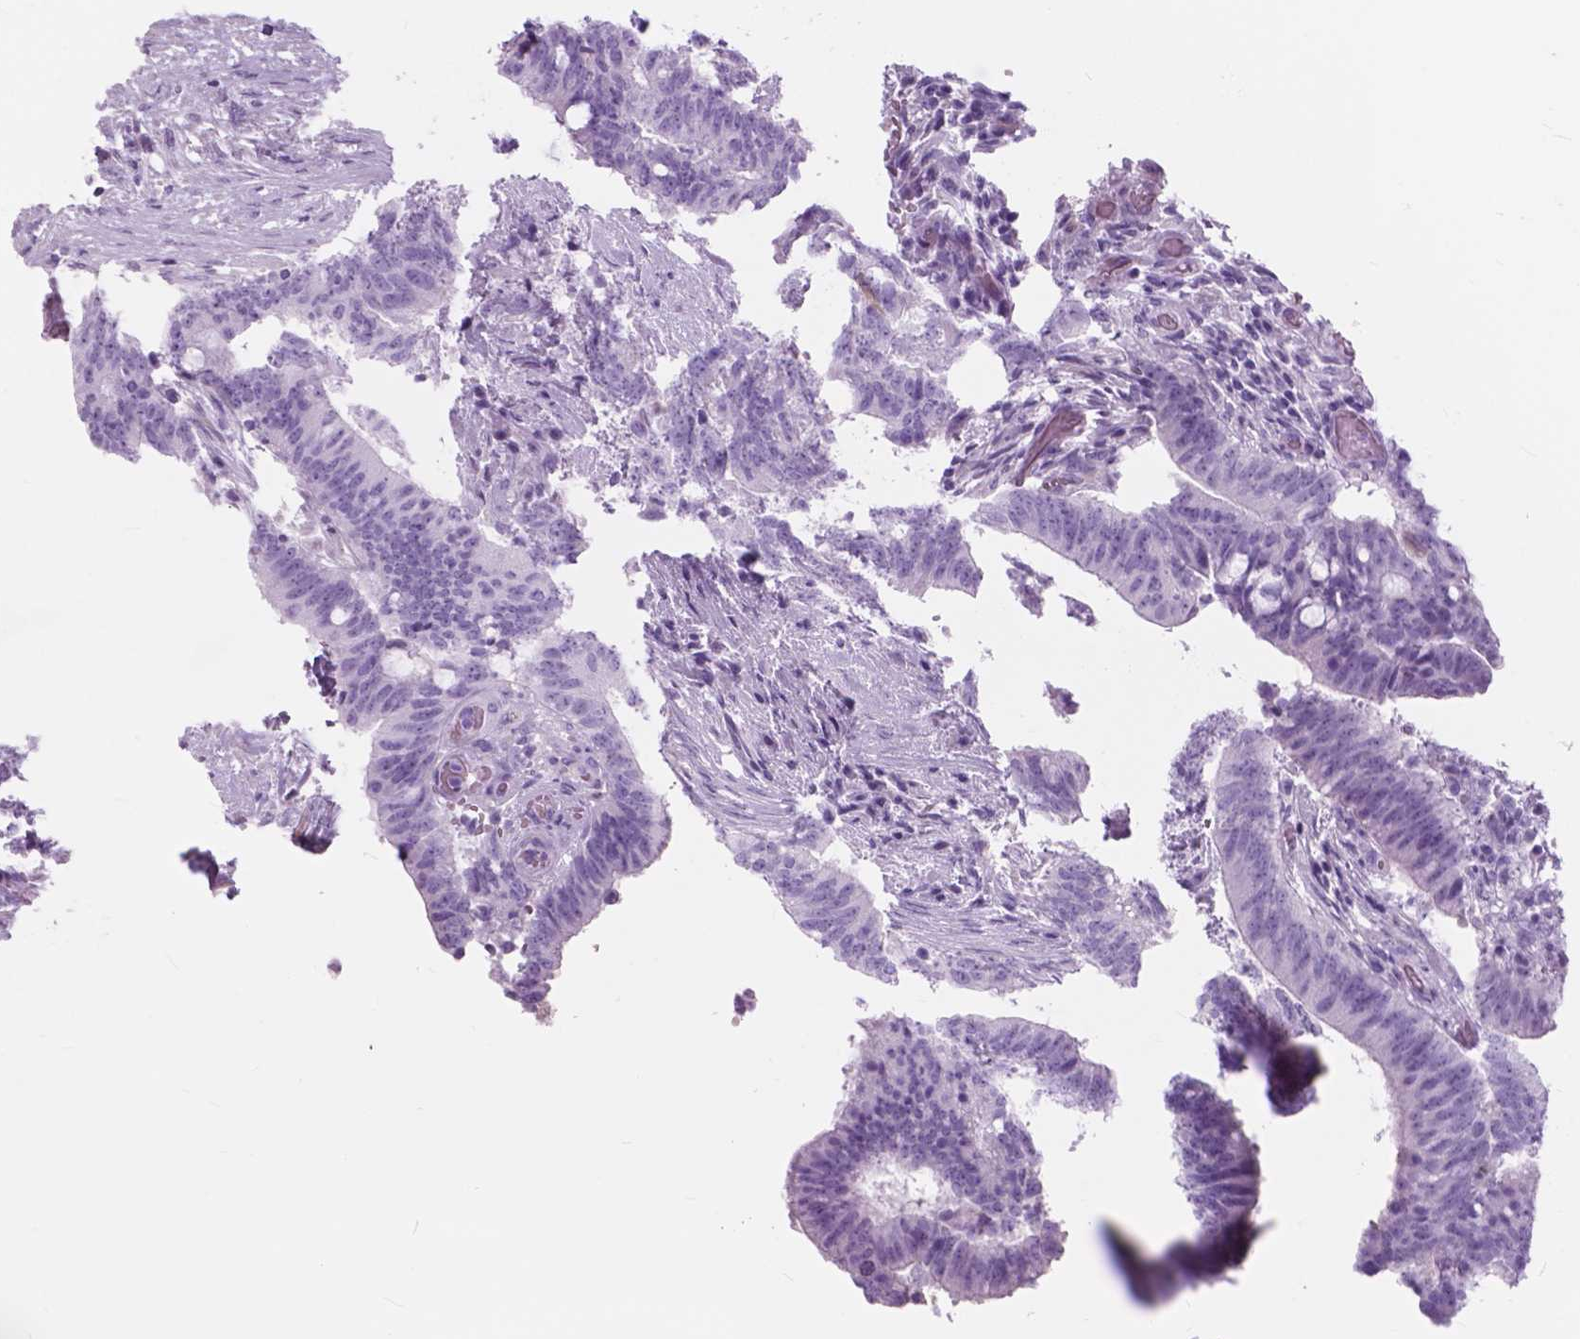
{"staining": {"intensity": "negative", "quantity": "none", "location": "none"}, "tissue": "colorectal cancer", "cell_type": "Tumor cells", "image_type": "cancer", "snomed": [{"axis": "morphology", "description": "Adenocarcinoma, NOS"}, {"axis": "topography", "description": "Colon"}], "caption": "Immunohistochemical staining of adenocarcinoma (colorectal) reveals no significant expression in tumor cells. The staining was performed using DAB (3,3'-diaminobenzidine) to visualize the protein expression in brown, while the nuclei were stained in blue with hematoxylin (Magnification: 20x).", "gene": "FXYD2", "patient": {"sex": "female", "age": 43}}